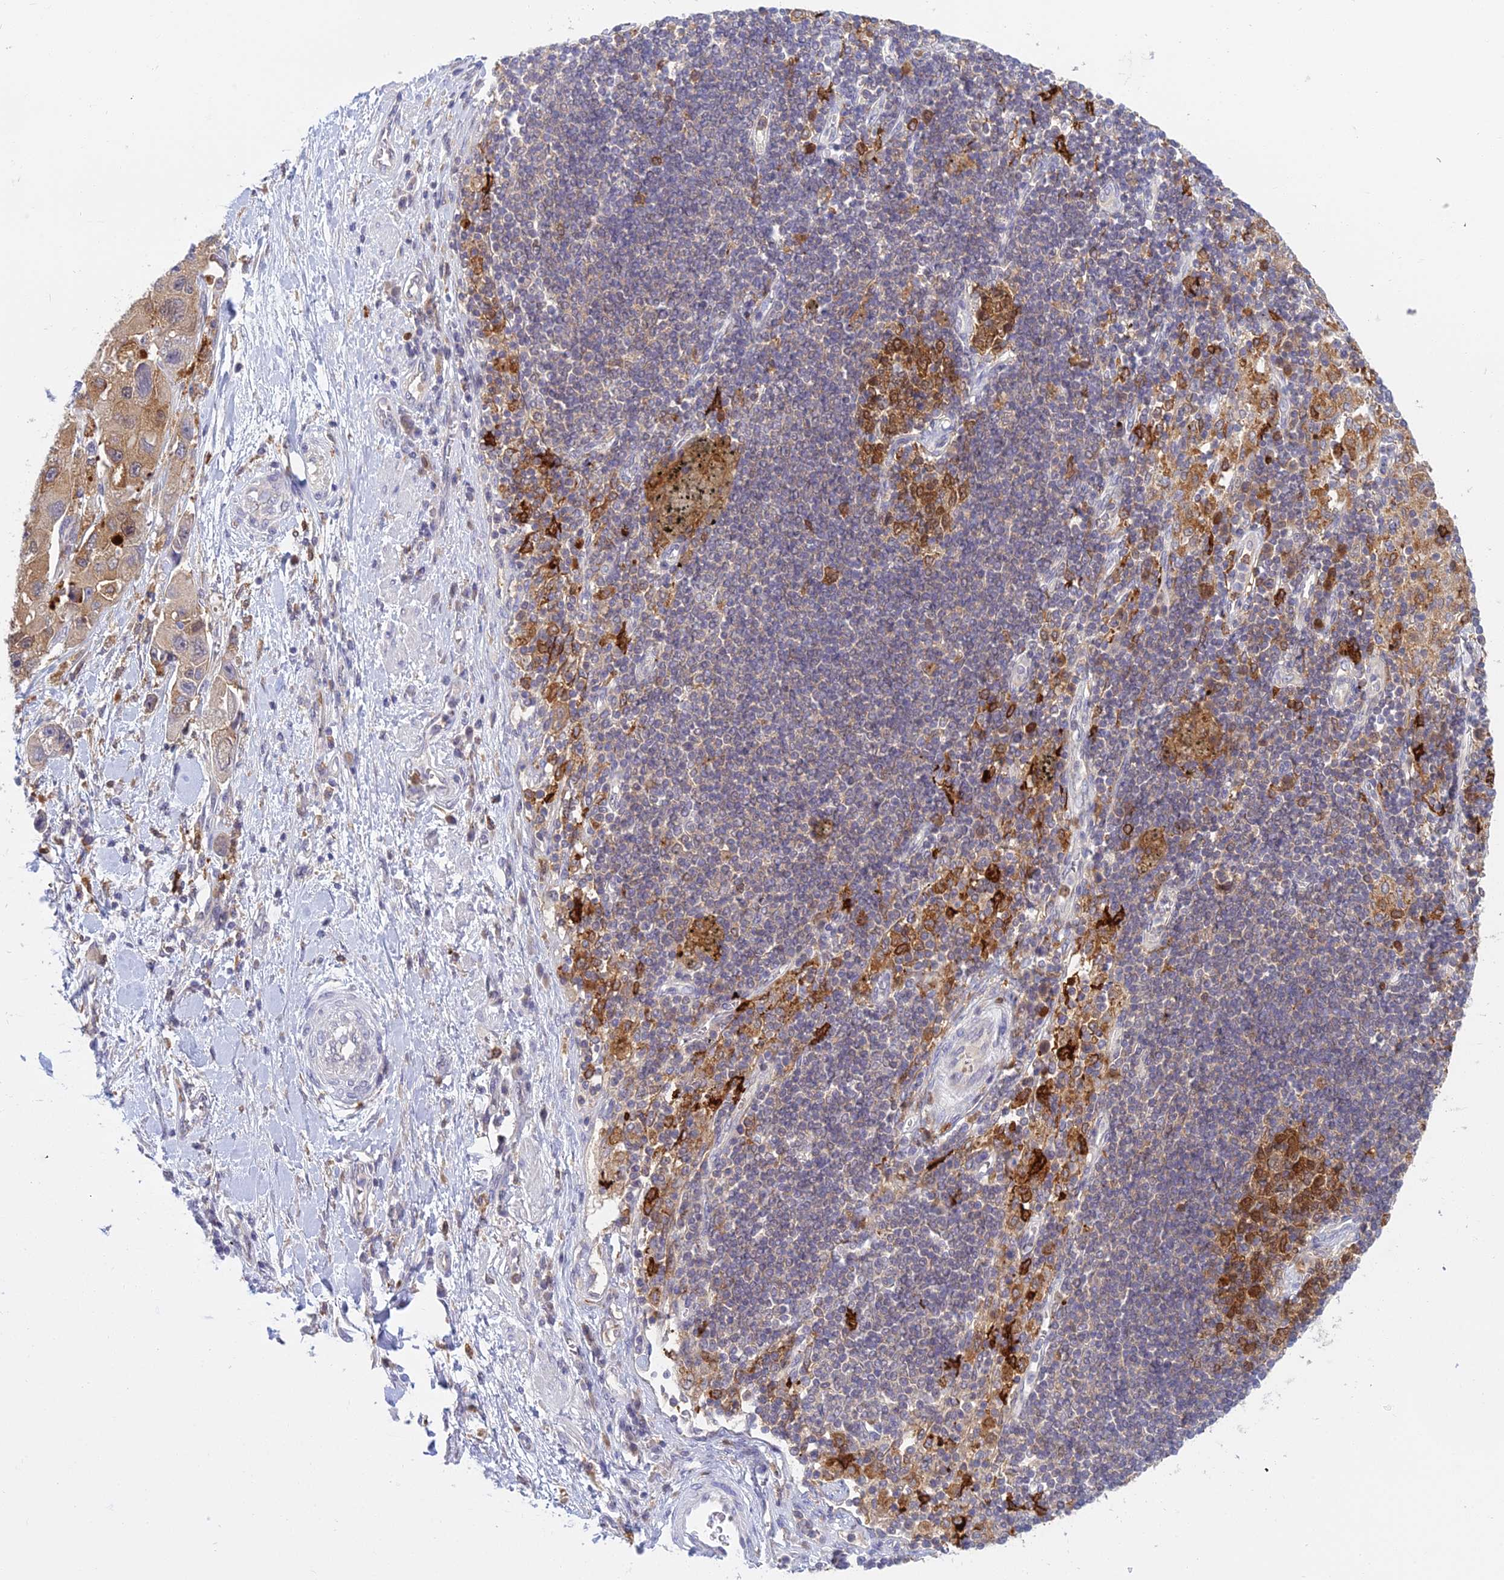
{"staining": {"intensity": "moderate", "quantity": ">75%", "location": "cytoplasmic/membranous"}, "tissue": "lung cancer", "cell_type": "Tumor cells", "image_type": "cancer", "snomed": [{"axis": "morphology", "description": "Adenocarcinoma, NOS"}, {"axis": "topography", "description": "Lung"}], "caption": "This is an image of IHC staining of lung cancer, which shows moderate expression in the cytoplasmic/membranous of tumor cells.", "gene": "UBE2G1", "patient": {"sex": "female", "age": 54}}